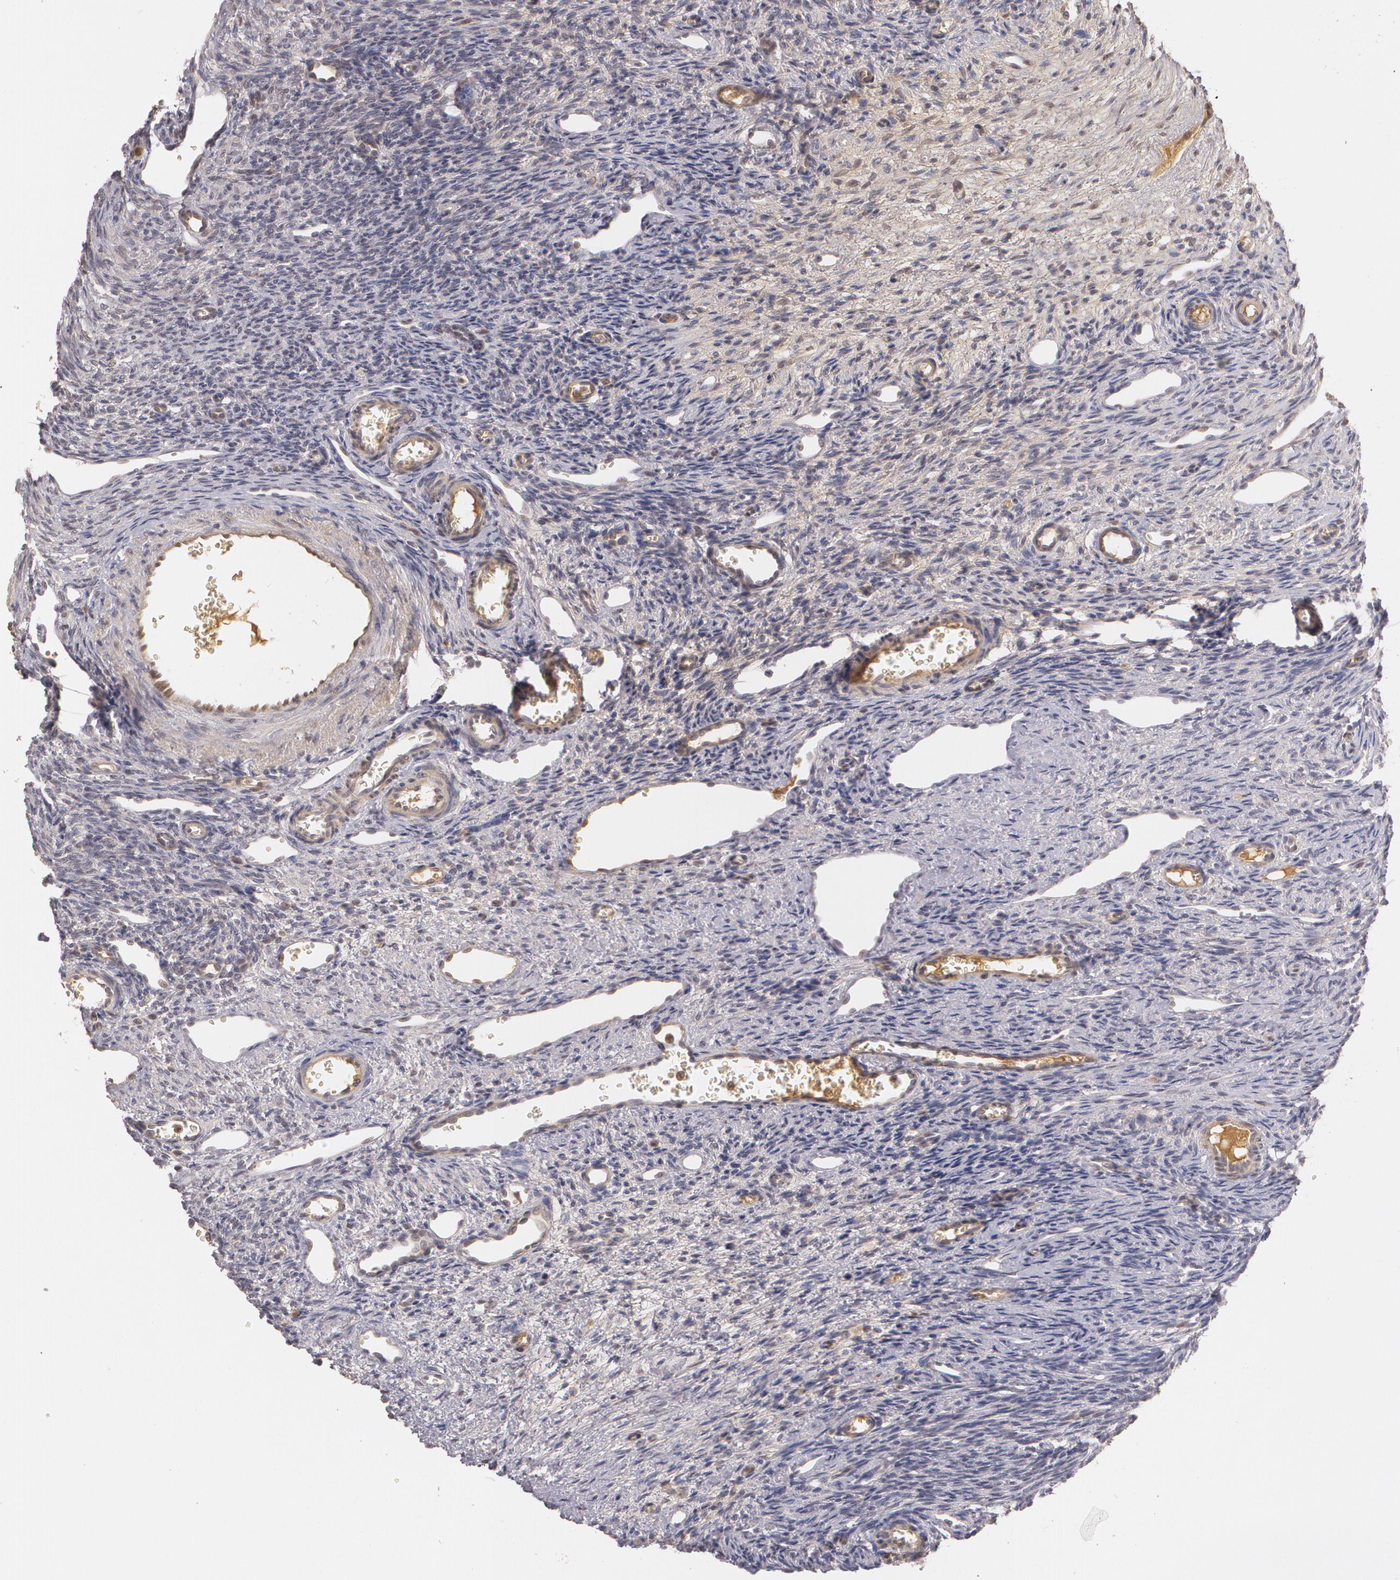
{"staining": {"intensity": "moderate", "quantity": ">75%", "location": "cytoplasmic/membranous"}, "tissue": "ovary", "cell_type": "Follicle cells", "image_type": "normal", "snomed": [{"axis": "morphology", "description": "Normal tissue, NOS"}, {"axis": "topography", "description": "Ovary"}], "caption": "Ovary stained with IHC shows moderate cytoplasmic/membranous expression in about >75% of follicle cells. The protein is shown in brown color, while the nuclei are stained blue.", "gene": "LRG1", "patient": {"sex": "female", "age": 33}}